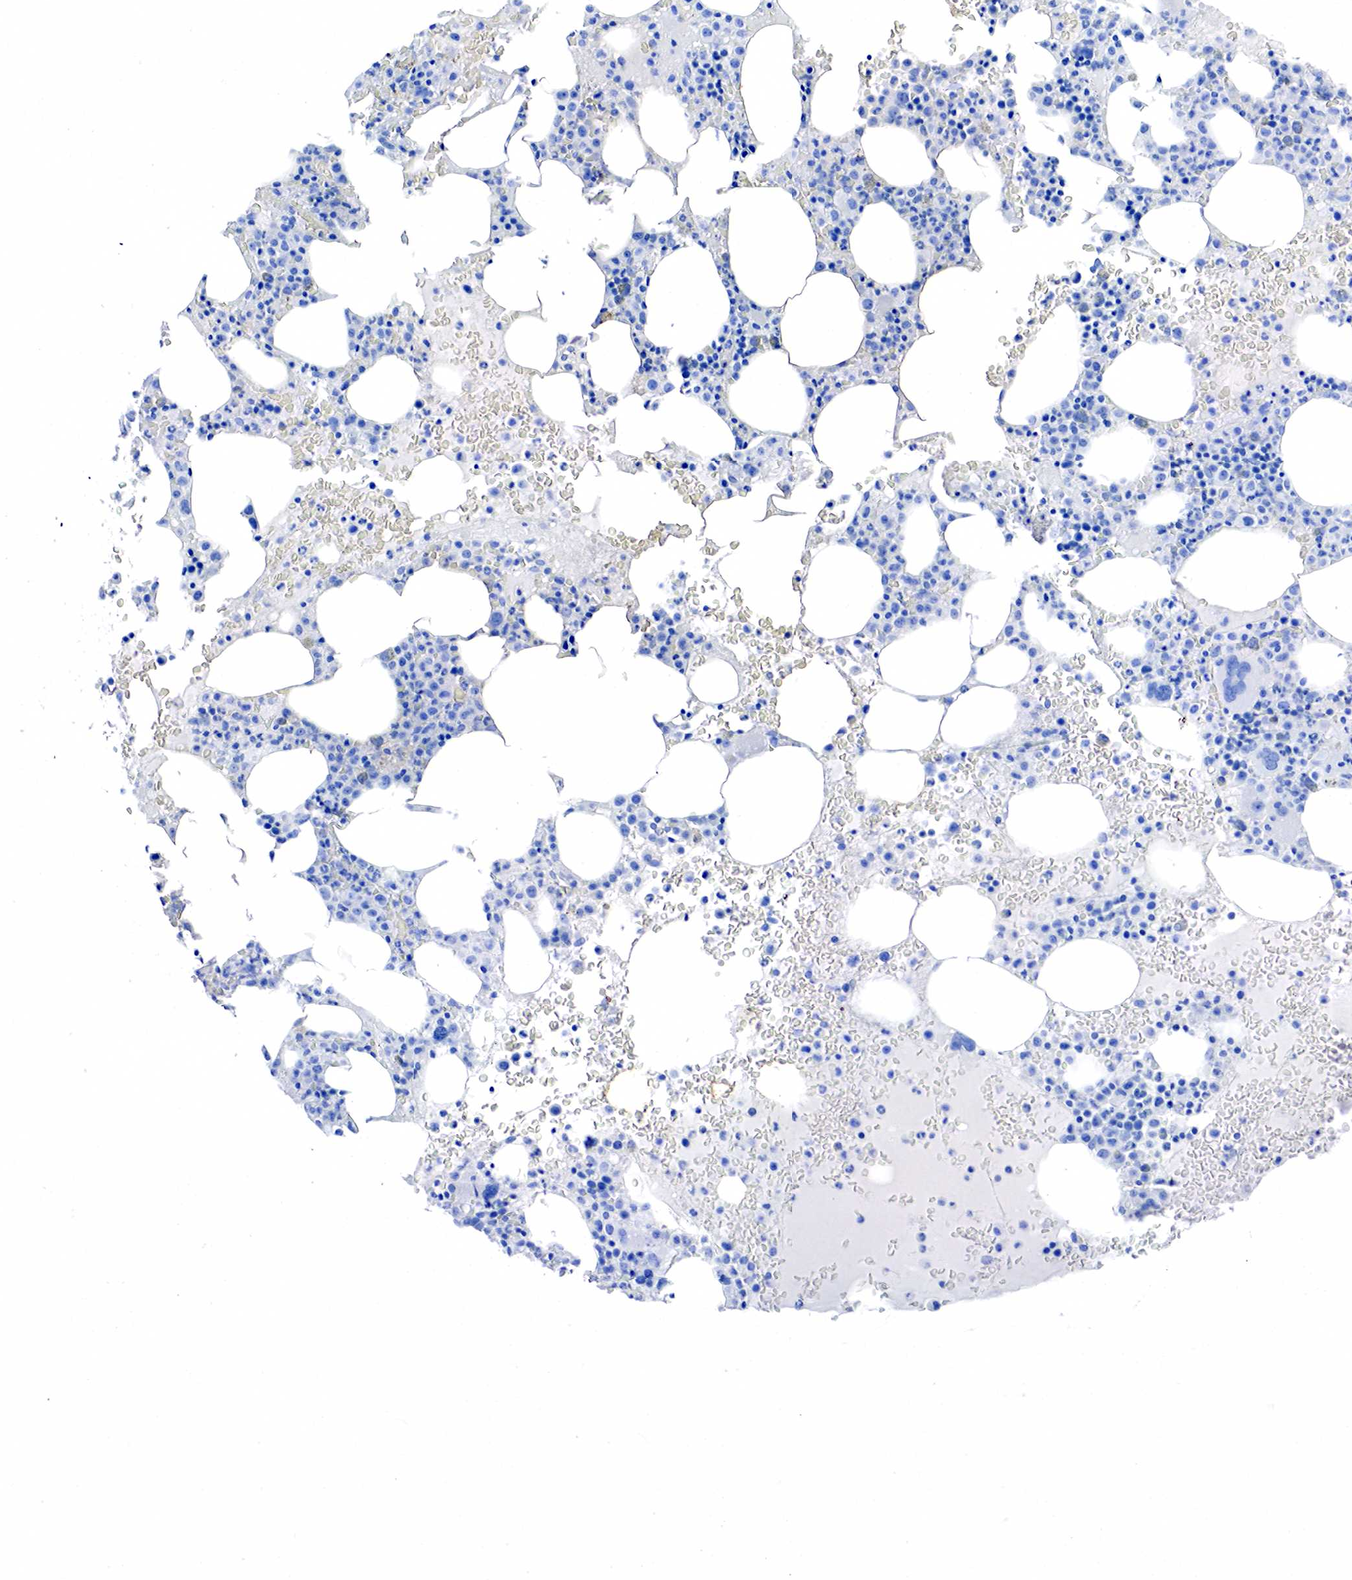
{"staining": {"intensity": "negative", "quantity": "none", "location": "none"}, "tissue": "bone marrow", "cell_type": "Hematopoietic cells", "image_type": "normal", "snomed": [{"axis": "morphology", "description": "Normal tissue, NOS"}, {"axis": "topography", "description": "Bone marrow"}], "caption": "A high-resolution micrograph shows IHC staining of benign bone marrow, which shows no significant staining in hematopoietic cells.", "gene": "ACTA1", "patient": {"sex": "female", "age": 88}}